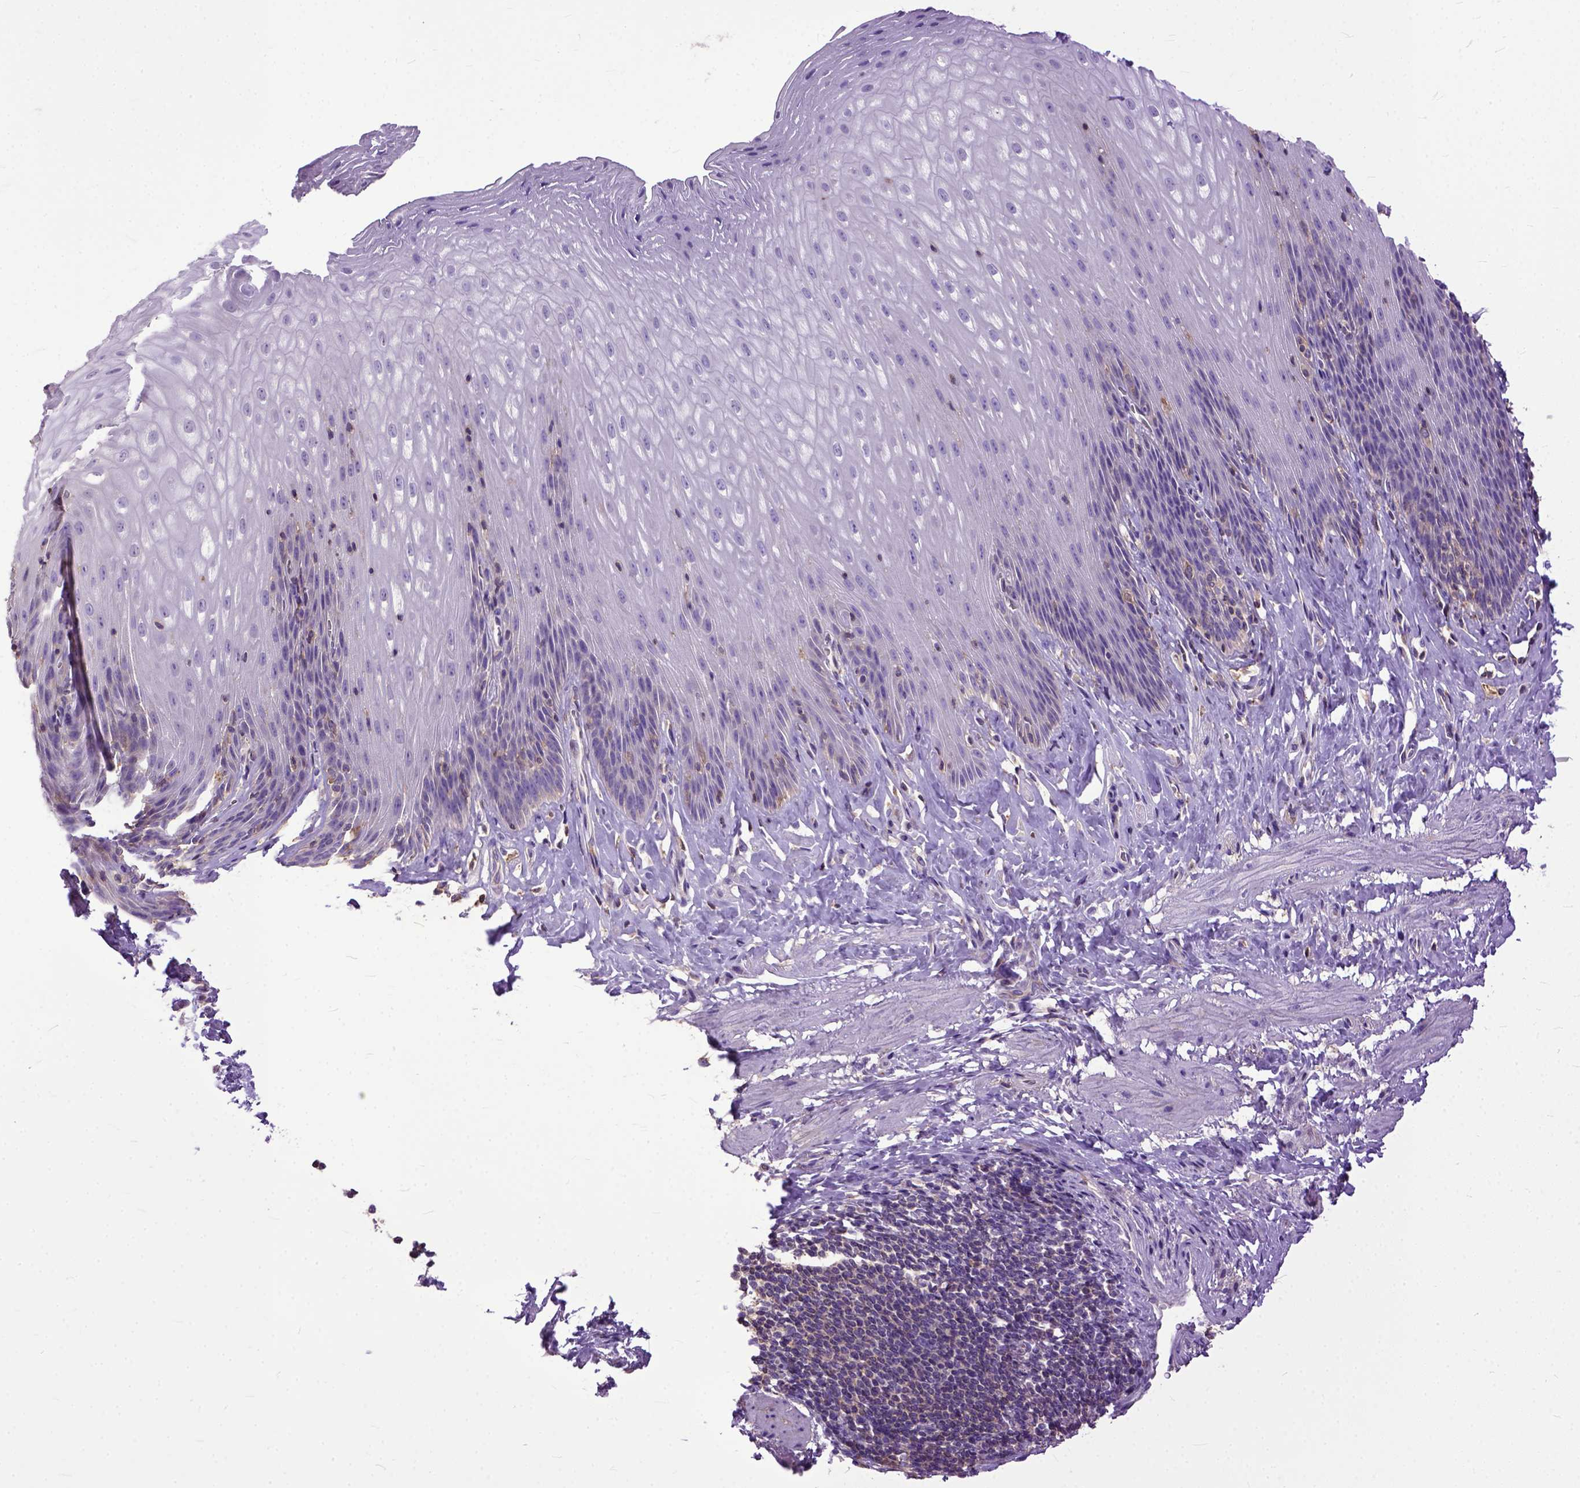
{"staining": {"intensity": "weak", "quantity": "<25%", "location": "cytoplasmic/membranous"}, "tissue": "esophagus", "cell_type": "Squamous epithelial cells", "image_type": "normal", "snomed": [{"axis": "morphology", "description": "Normal tissue, NOS"}, {"axis": "topography", "description": "Esophagus"}], "caption": "DAB (3,3'-diaminobenzidine) immunohistochemical staining of benign esophagus exhibits no significant expression in squamous epithelial cells. The staining is performed using DAB brown chromogen with nuclei counter-stained in using hematoxylin.", "gene": "NAMPT", "patient": {"sex": "female", "age": 61}}